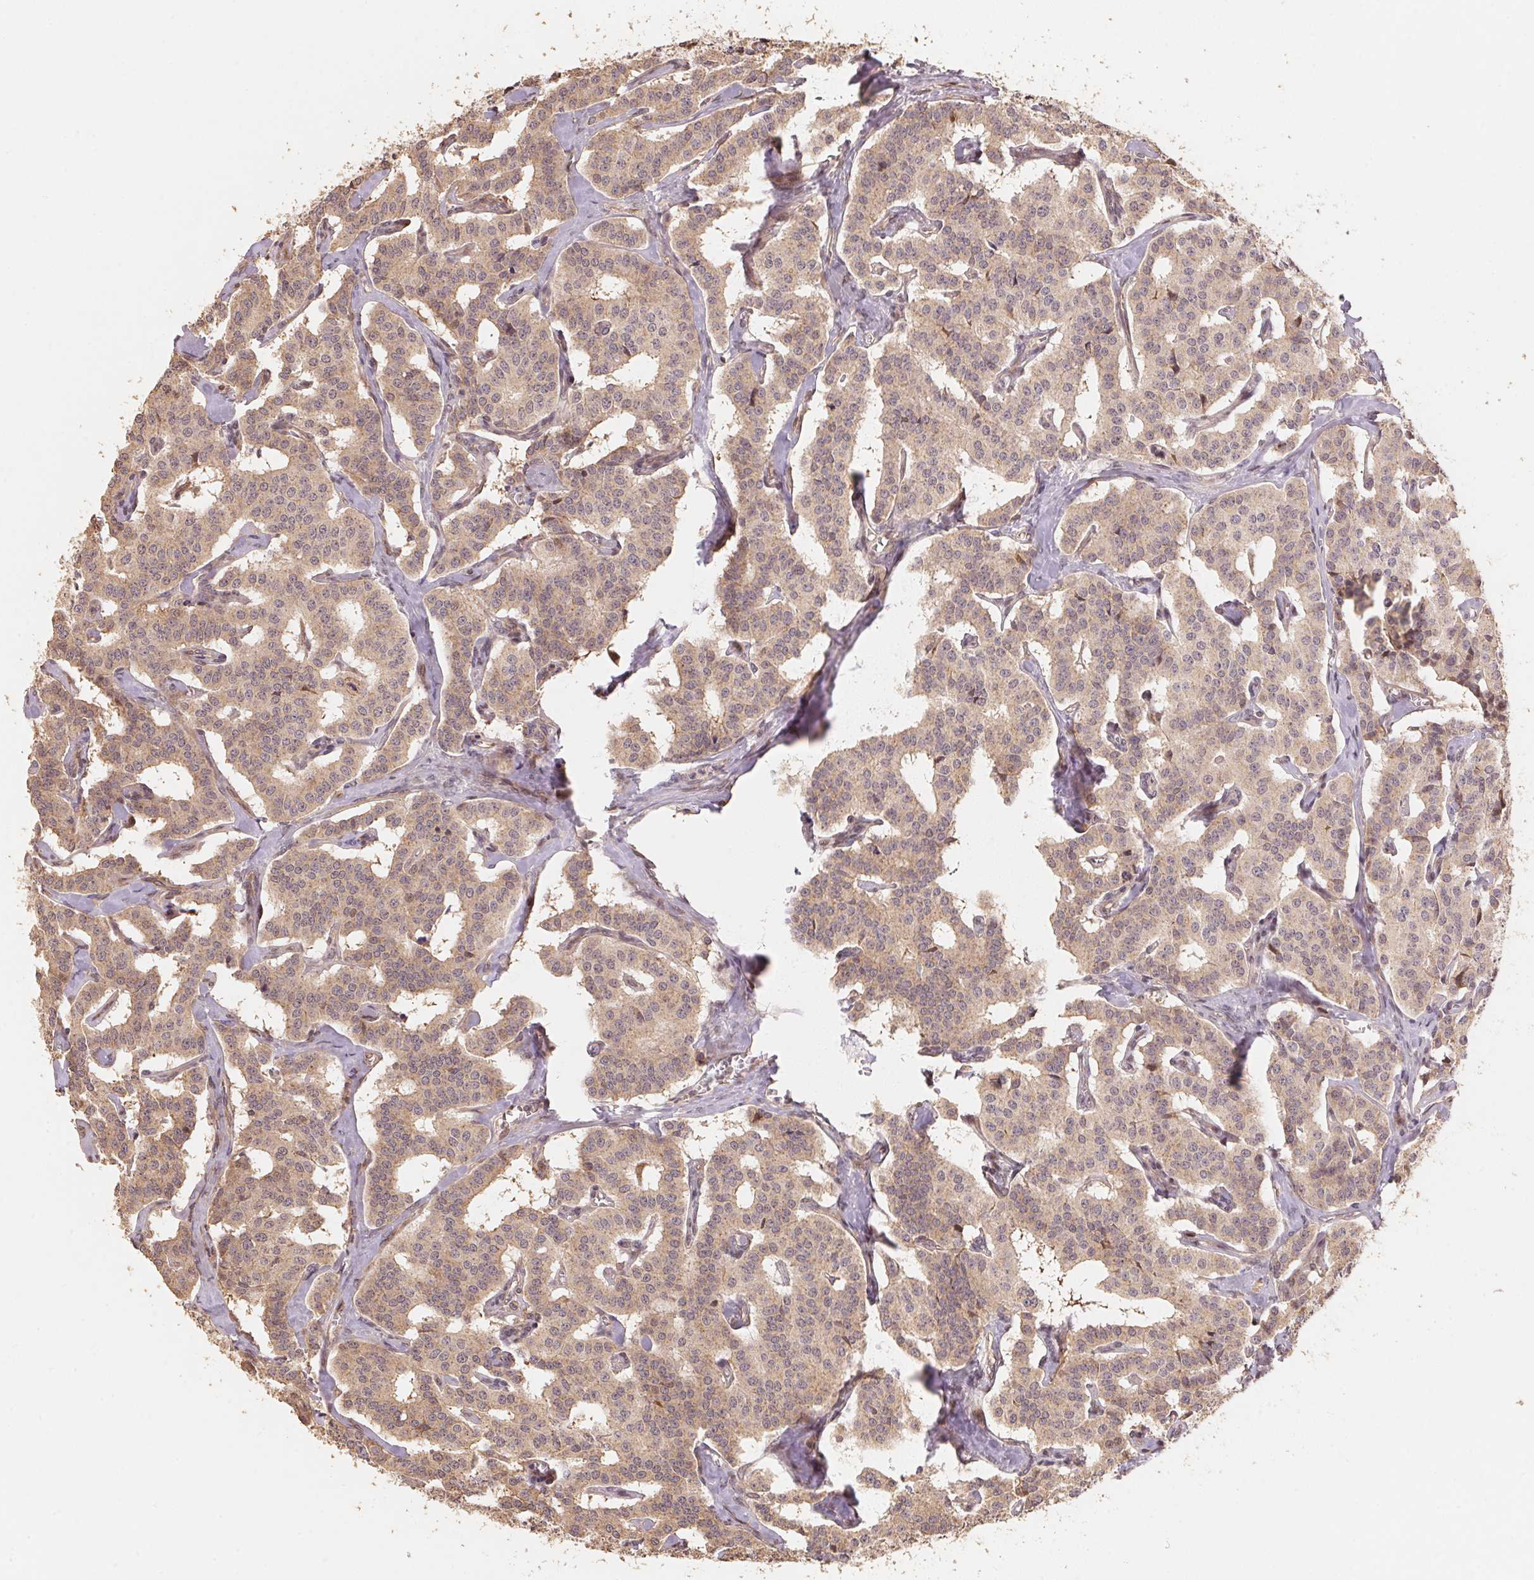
{"staining": {"intensity": "weak", "quantity": ">75%", "location": "cytoplasmic/membranous"}, "tissue": "carcinoid", "cell_type": "Tumor cells", "image_type": "cancer", "snomed": [{"axis": "morphology", "description": "Carcinoid, malignant, NOS"}, {"axis": "topography", "description": "Lung"}], "caption": "Immunohistochemical staining of human carcinoid (malignant) shows low levels of weak cytoplasmic/membranous protein positivity in about >75% of tumor cells.", "gene": "TMEM222", "patient": {"sex": "female", "age": 46}}